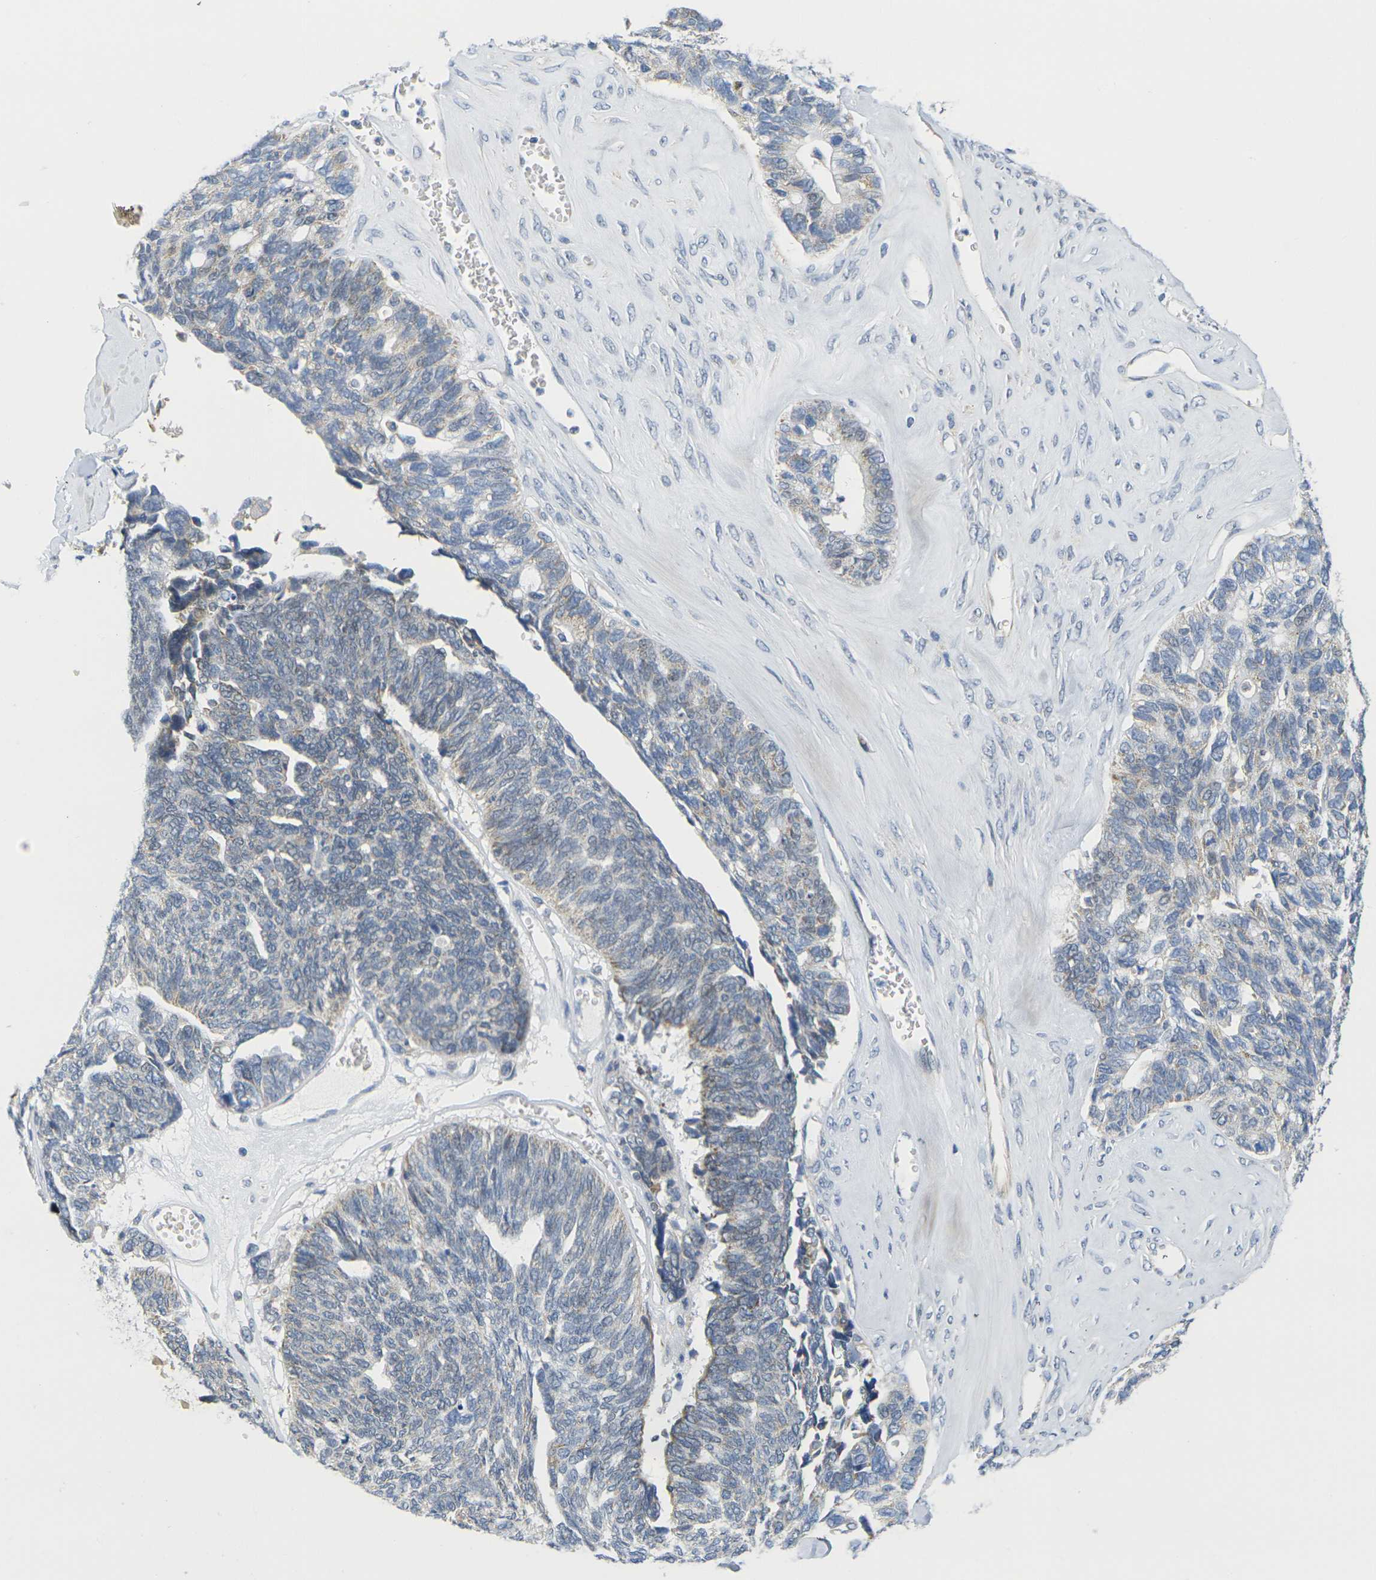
{"staining": {"intensity": "weak", "quantity": "25%-75%", "location": "cytoplasmic/membranous"}, "tissue": "ovarian cancer", "cell_type": "Tumor cells", "image_type": "cancer", "snomed": [{"axis": "morphology", "description": "Cystadenocarcinoma, serous, NOS"}, {"axis": "topography", "description": "Ovary"}], "caption": "An immunohistochemistry (IHC) histopathology image of tumor tissue is shown. Protein staining in brown shows weak cytoplasmic/membranous positivity in ovarian cancer (serous cystadenocarcinoma) within tumor cells.", "gene": "OTOF", "patient": {"sex": "female", "age": 79}}